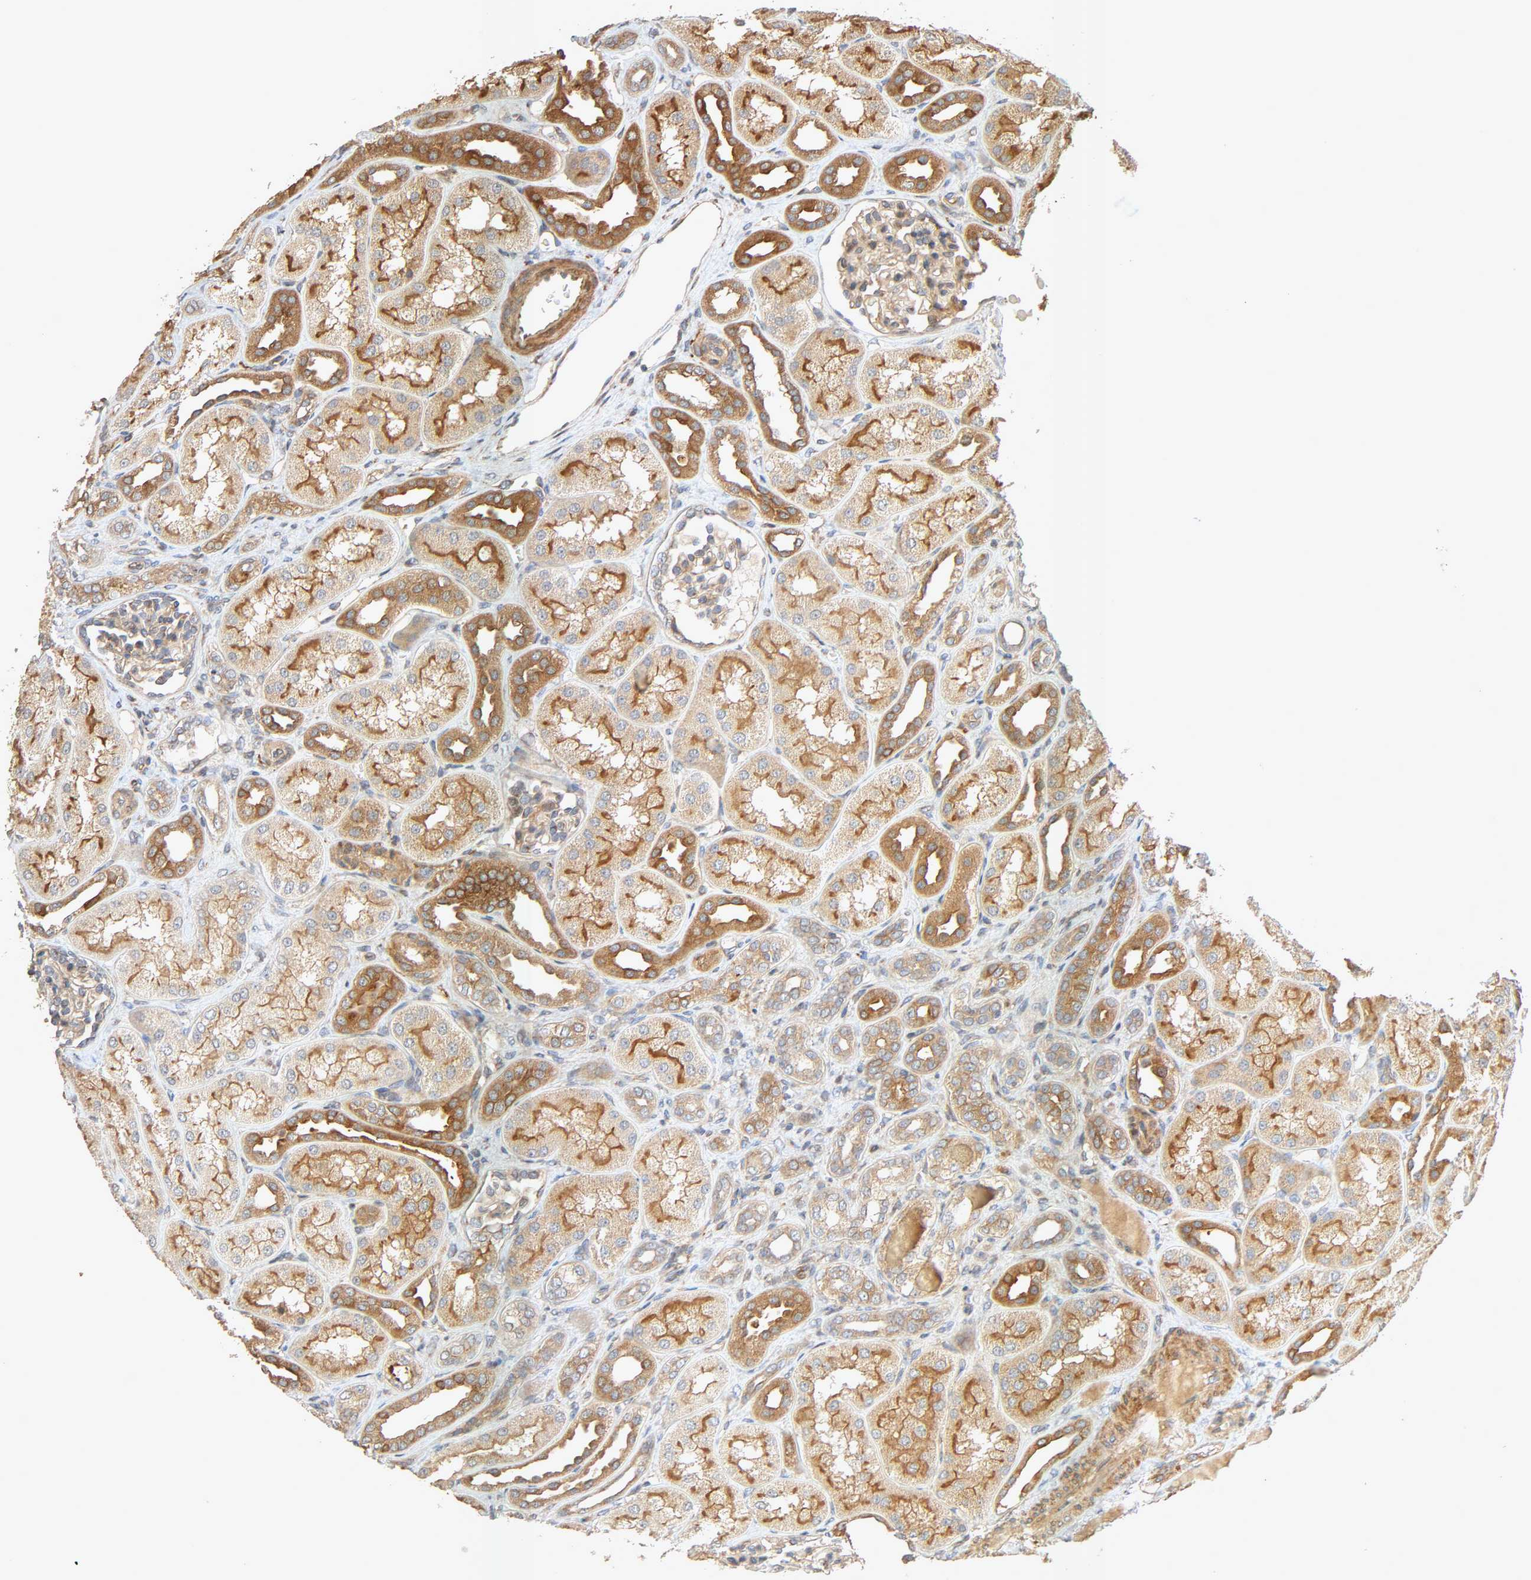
{"staining": {"intensity": "weak", "quantity": ">75%", "location": "cytoplasmic/membranous"}, "tissue": "kidney", "cell_type": "Cells in glomeruli", "image_type": "normal", "snomed": [{"axis": "morphology", "description": "Normal tissue, NOS"}, {"axis": "topography", "description": "Kidney"}], "caption": "IHC of unremarkable kidney demonstrates low levels of weak cytoplasmic/membranous positivity in approximately >75% of cells in glomeruli. (Brightfield microscopy of DAB IHC at high magnification).", "gene": "SGSM1", "patient": {"sex": "male", "age": 7}}